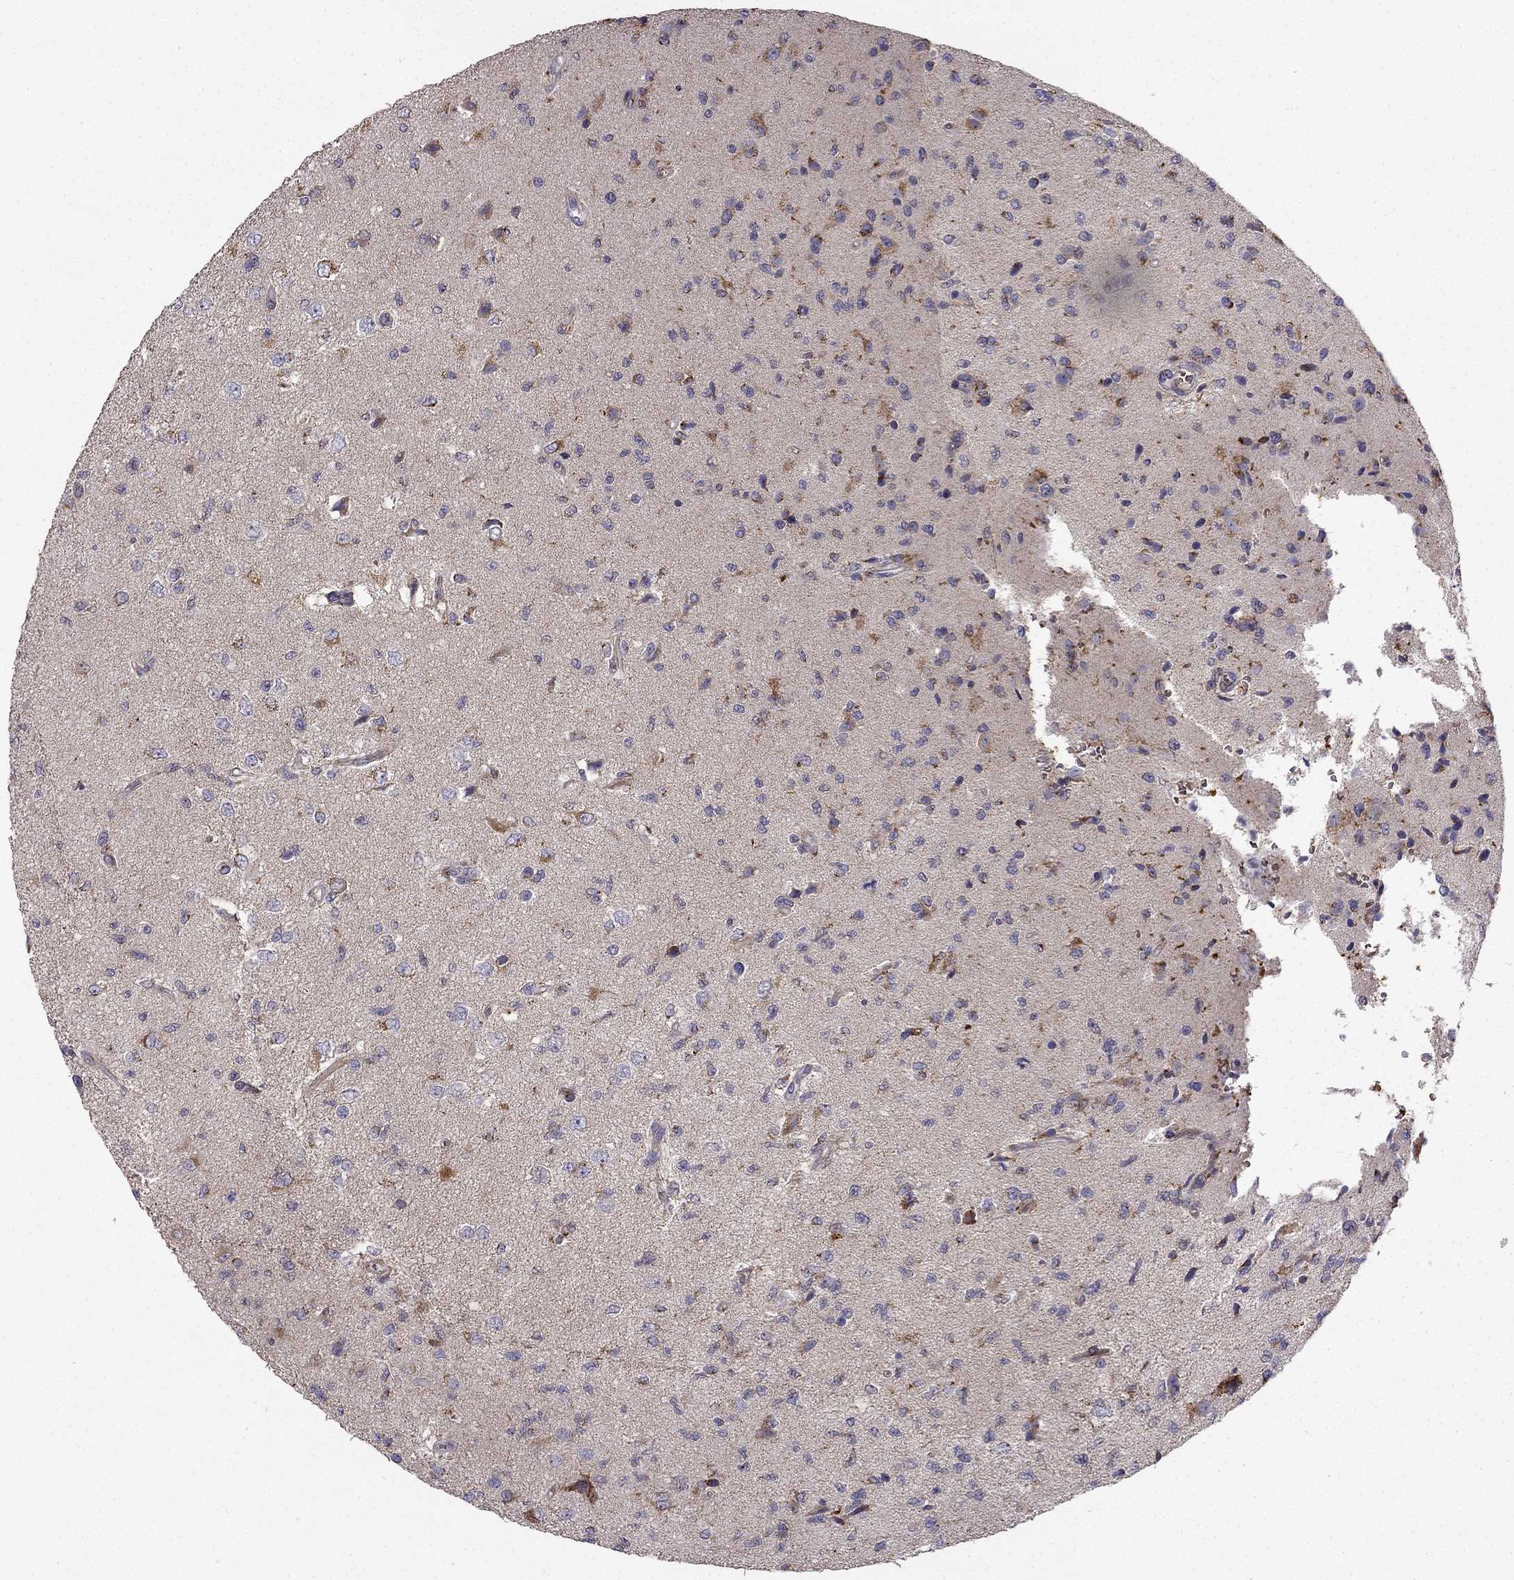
{"staining": {"intensity": "negative", "quantity": "none", "location": "none"}, "tissue": "glioma", "cell_type": "Tumor cells", "image_type": "cancer", "snomed": [{"axis": "morphology", "description": "Glioma, malignant, High grade"}, {"axis": "topography", "description": "Brain"}], "caption": "Immunohistochemical staining of human glioma shows no significant staining in tumor cells.", "gene": "B4GALT7", "patient": {"sex": "male", "age": 56}}